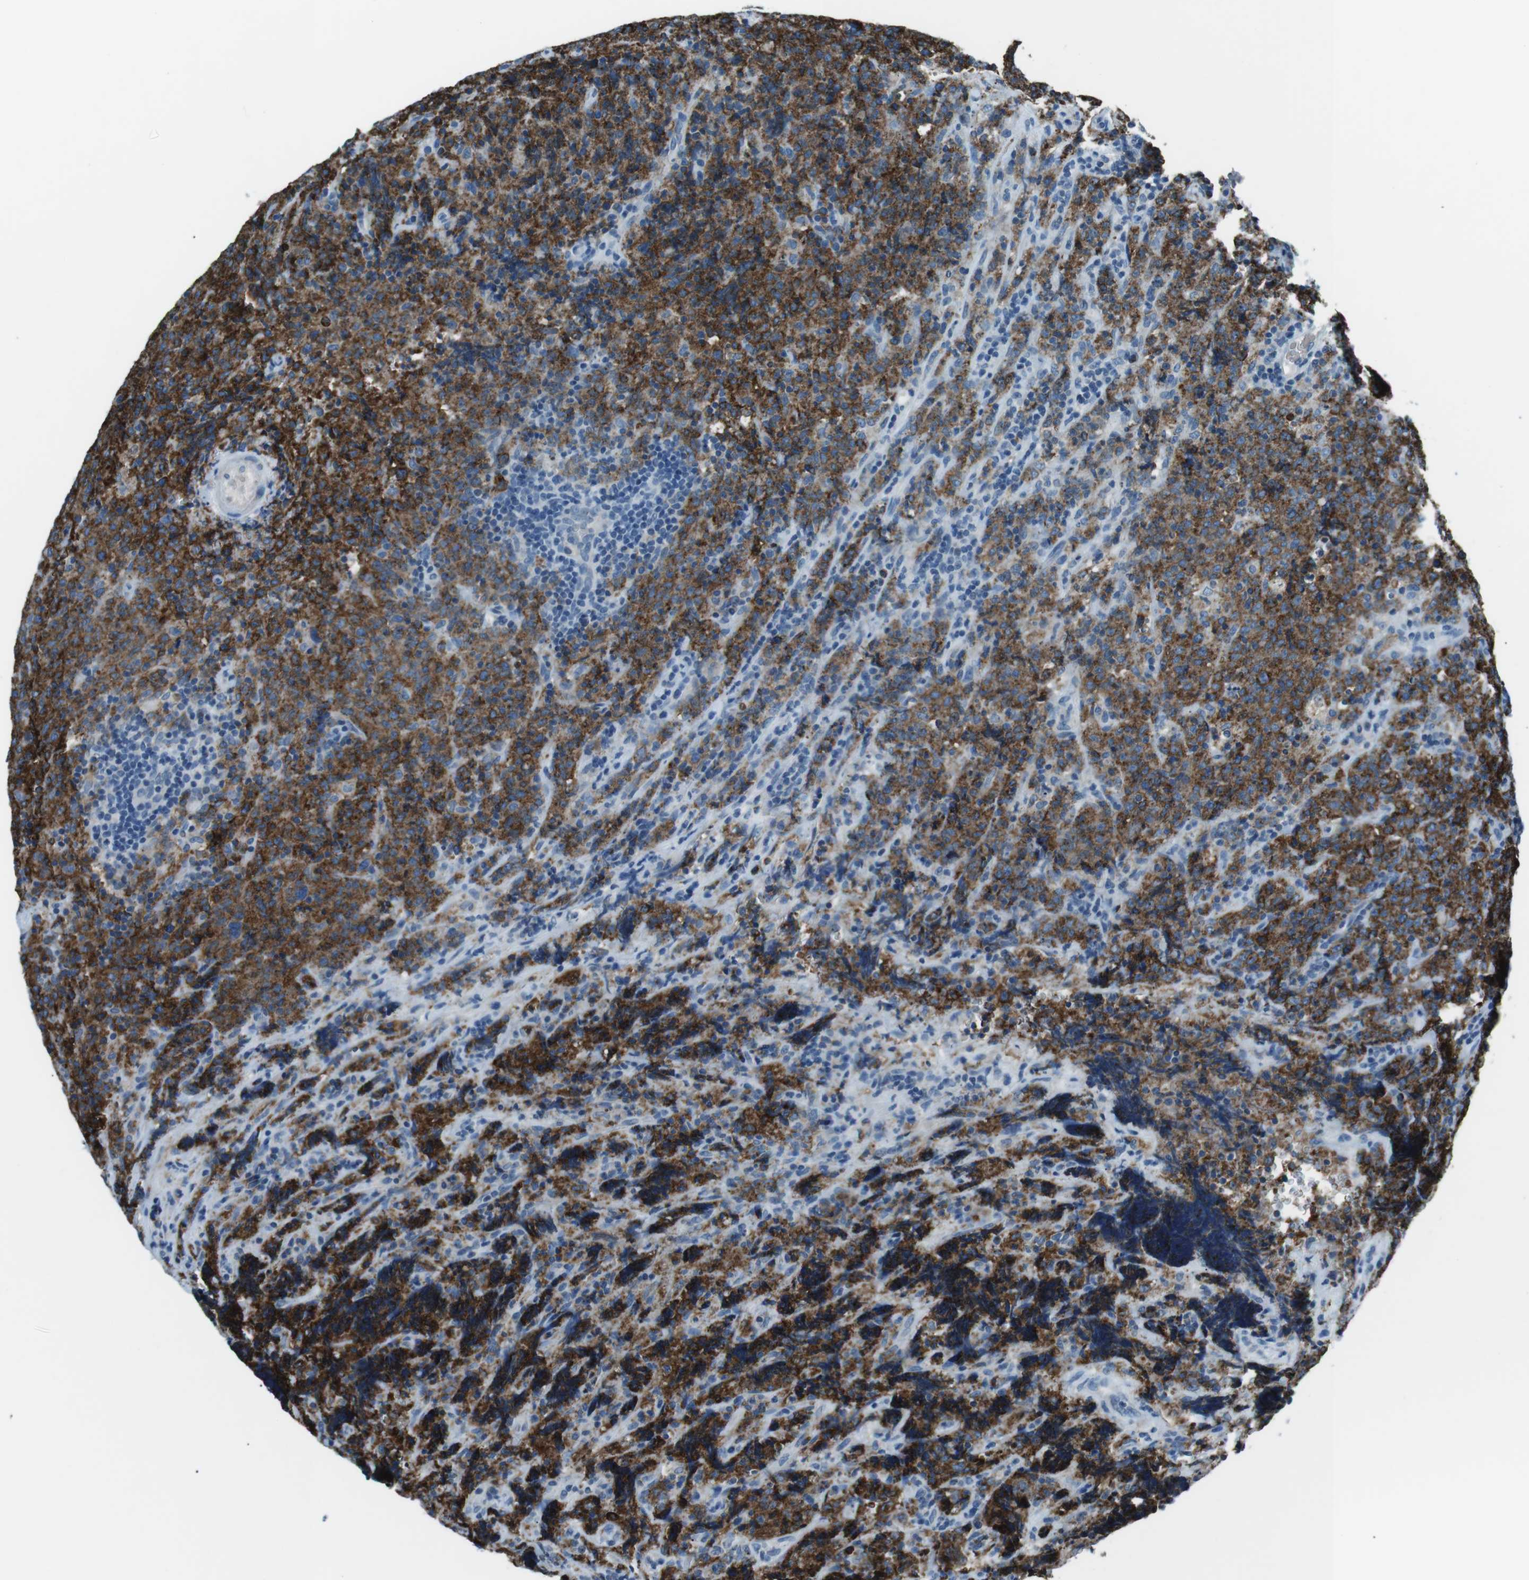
{"staining": {"intensity": "moderate", "quantity": ">75%", "location": "cytoplasmic/membranous"}, "tissue": "lymphoma", "cell_type": "Tumor cells", "image_type": "cancer", "snomed": [{"axis": "morphology", "description": "Malignant lymphoma, non-Hodgkin's type, High grade"}, {"axis": "topography", "description": "Tonsil"}], "caption": "Lymphoma stained for a protein (brown) displays moderate cytoplasmic/membranous positive positivity in about >75% of tumor cells.", "gene": "ST6GAL1", "patient": {"sex": "female", "age": 36}}